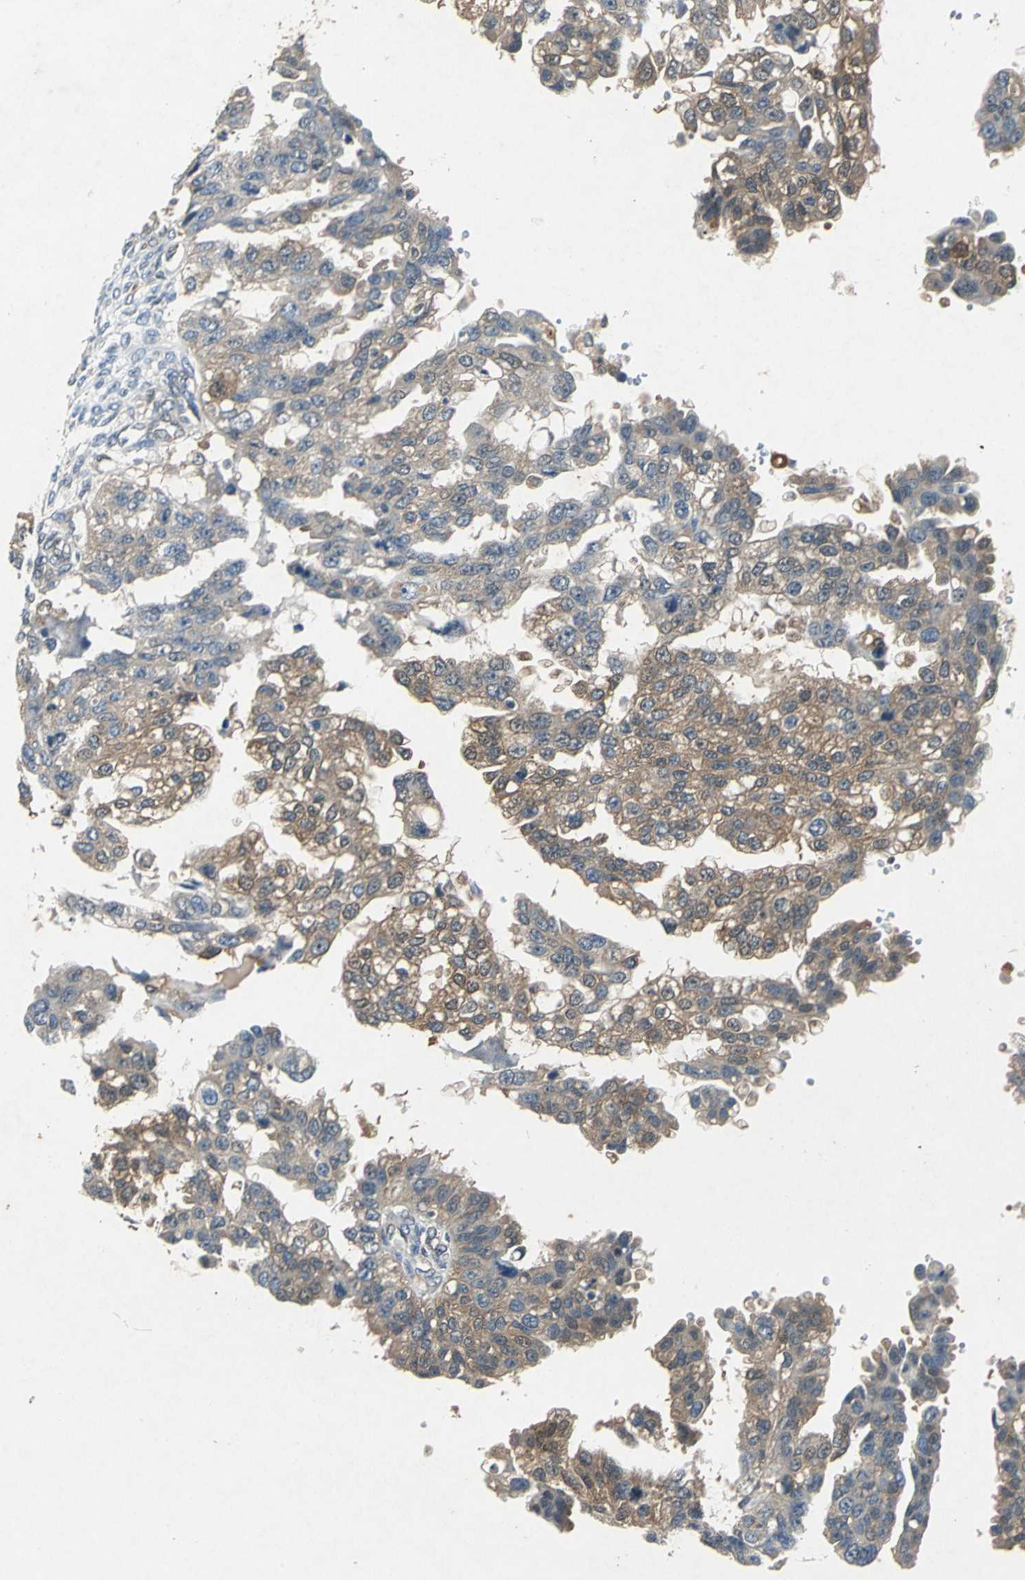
{"staining": {"intensity": "moderate", "quantity": ">75%", "location": "cytoplasmic/membranous"}, "tissue": "ovarian cancer", "cell_type": "Tumor cells", "image_type": "cancer", "snomed": [{"axis": "morphology", "description": "Cystadenocarcinoma, serous, NOS"}, {"axis": "topography", "description": "Ovary"}], "caption": "Serous cystadenocarcinoma (ovarian) stained with a protein marker exhibits moderate staining in tumor cells.", "gene": "RRM2B", "patient": {"sex": "female", "age": 58}}